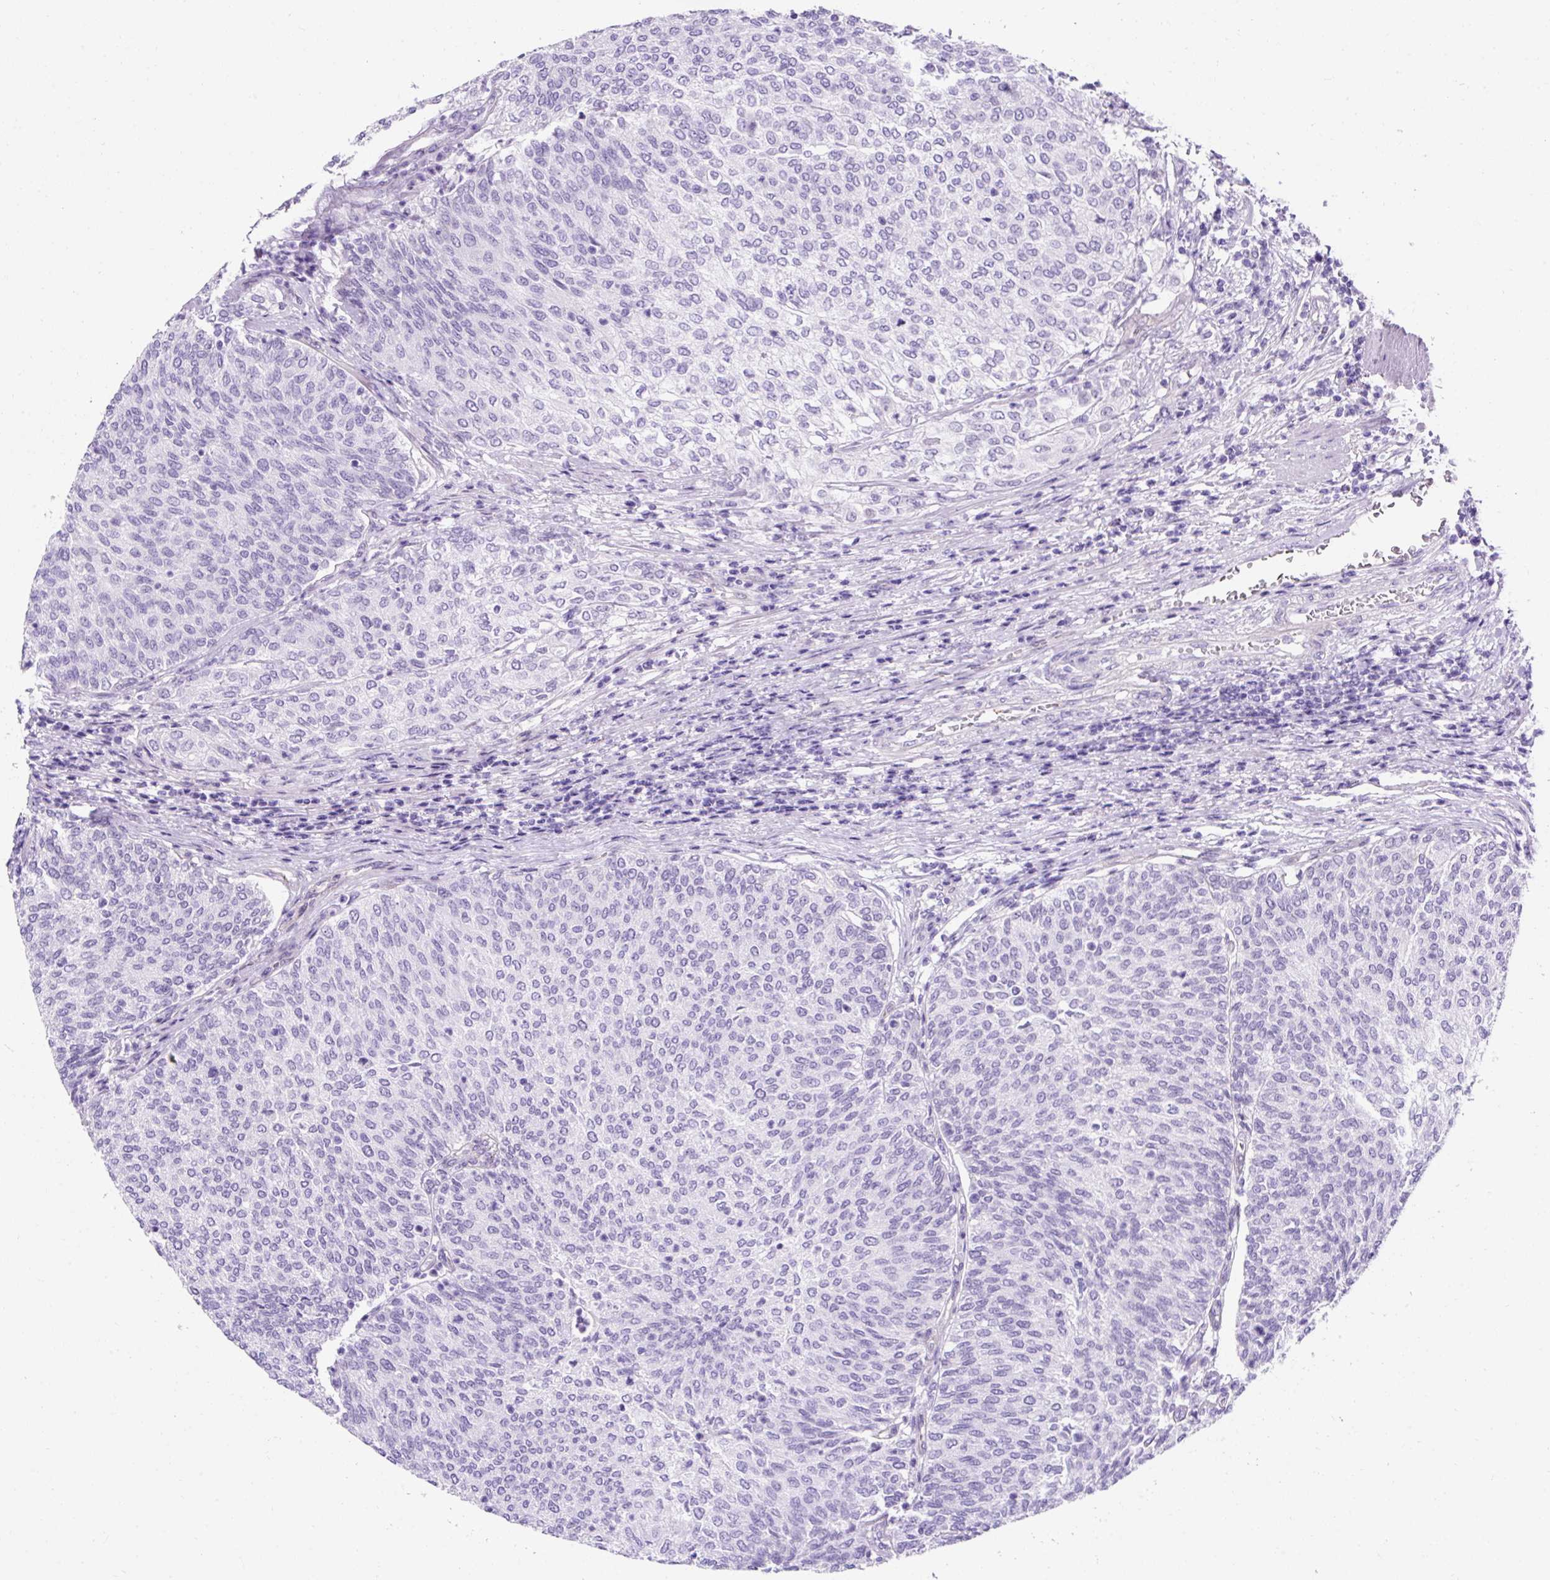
{"staining": {"intensity": "negative", "quantity": "none", "location": "none"}, "tissue": "urothelial cancer", "cell_type": "Tumor cells", "image_type": "cancer", "snomed": [{"axis": "morphology", "description": "Urothelial carcinoma, Low grade"}, {"axis": "topography", "description": "Urinary bladder"}], "caption": "This is a image of immunohistochemistry (IHC) staining of urothelial cancer, which shows no expression in tumor cells.", "gene": "KRT12", "patient": {"sex": "female", "age": 79}}